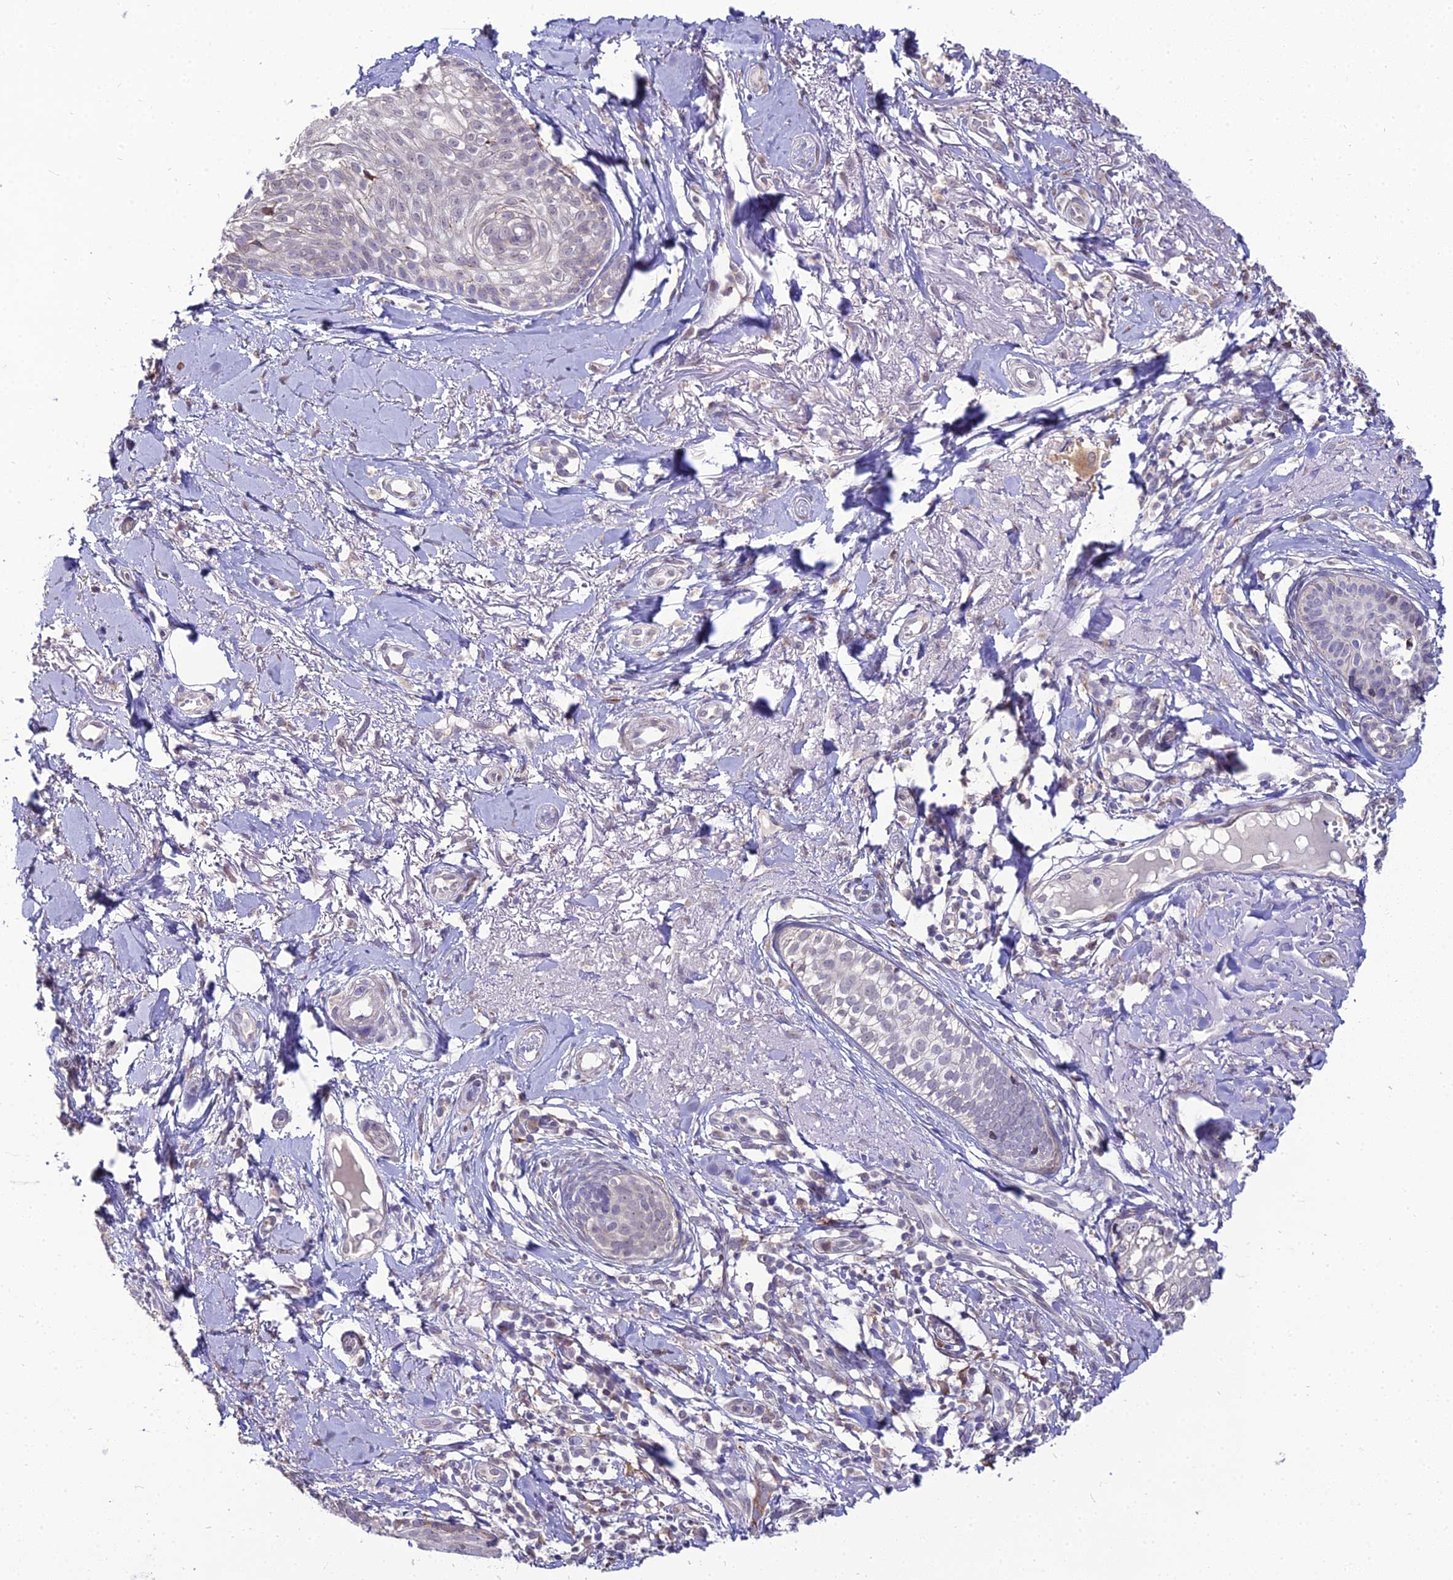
{"staining": {"intensity": "negative", "quantity": "none", "location": "none"}, "tissue": "skin cancer", "cell_type": "Tumor cells", "image_type": "cancer", "snomed": [{"axis": "morphology", "description": "Basal cell carcinoma"}, {"axis": "topography", "description": "Skin"}], "caption": "An IHC photomicrograph of skin cancer (basal cell carcinoma) is shown. There is no staining in tumor cells of skin cancer (basal cell carcinoma).", "gene": "TROAP", "patient": {"sex": "female", "age": 76}}